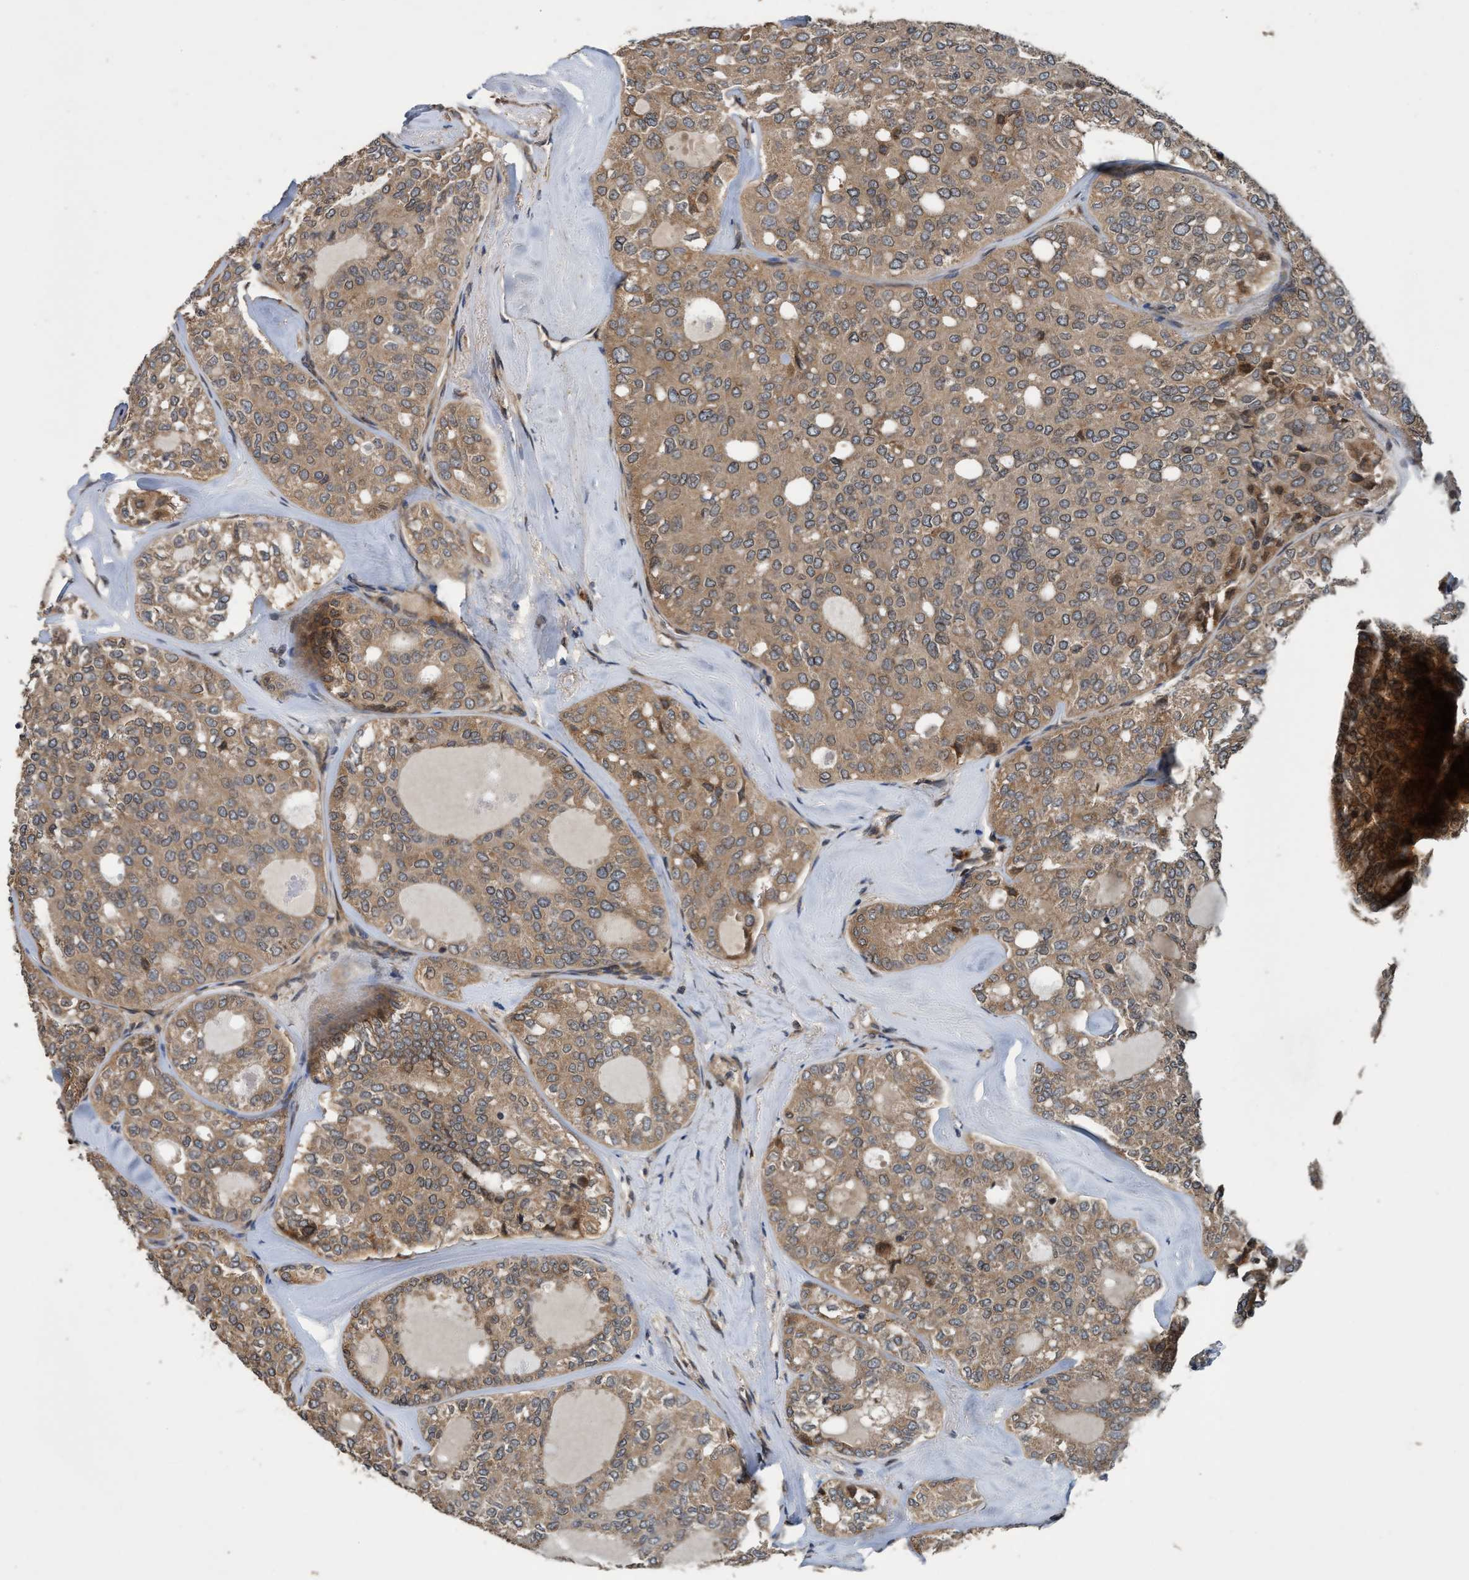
{"staining": {"intensity": "moderate", "quantity": ">75%", "location": "cytoplasmic/membranous"}, "tissue": "thyroid cancer", "cell_type": "Tumor cells", "image_type": "cancer", "snomed": [{"axis": "morphology", "description": "Follicular adenoma carcinoma, NOS"}, {"axis": "topography", "description": "Thyroid gland"}], "caption": "Human thyroid cancer stained with a protein marker shows moderate staining in tumor cells.", "gene": "MACC1", "patient": {"sex": "male", "age": 75}}